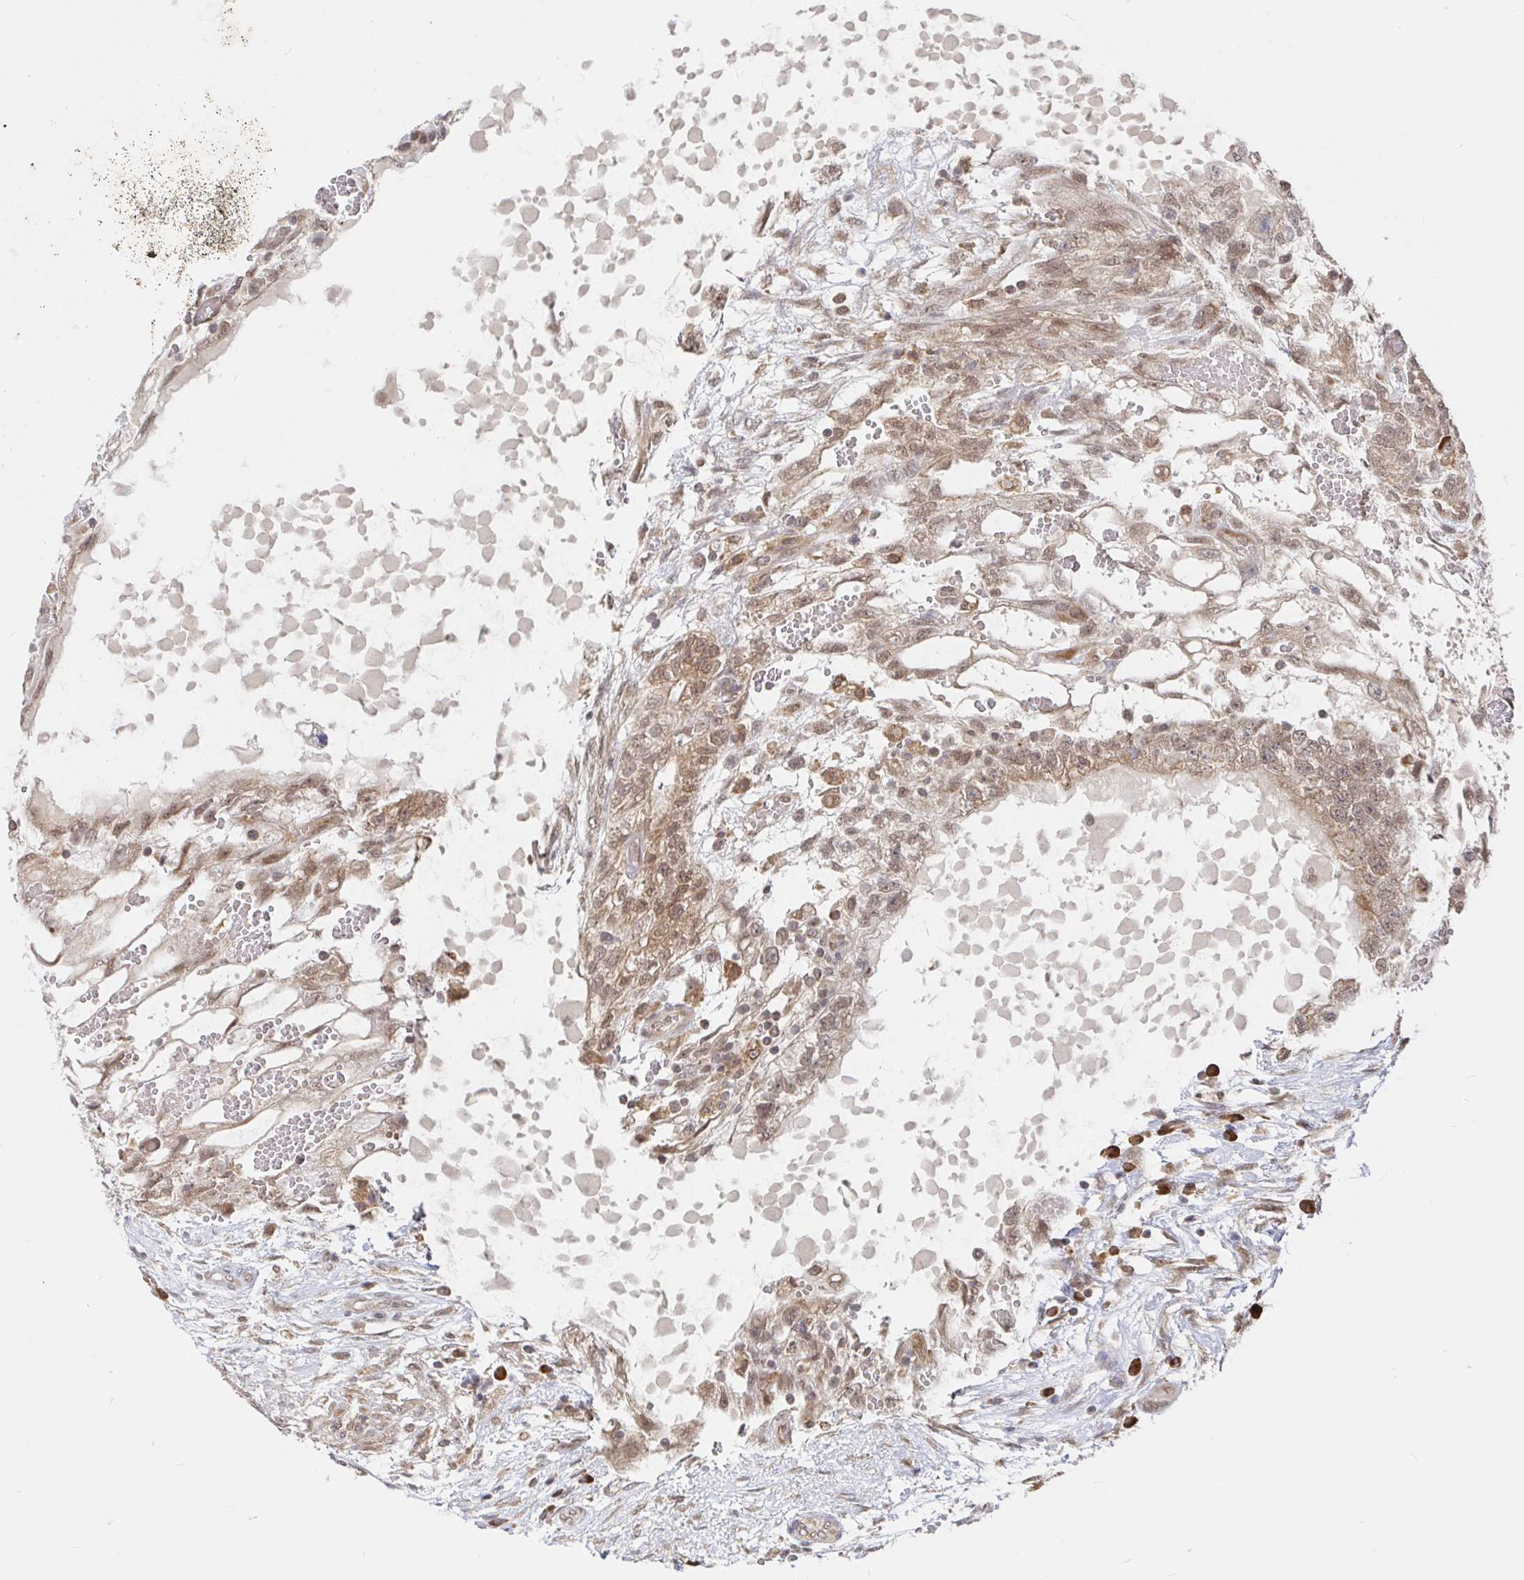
{"staining": {"intensity": "moderate", "quantity": ">75%", "location": "cytoplasmic/membranous"}, "tissue": "testis cancer", "cell_type": "Tumor cells", "image_type": "cancer", "snomed": [{"axis": "morphology", "description": "Normal tissue, NOS"}, {"axis": "morphology", "description": "Carcinoma, Embryonal, NOS"}, {"axis": "topography", "description": "Testis"}], "caption": "The immunohistochemical stain shows moderate cytoplasmic/membranous staining in tumor cells of testis cancer tissue.", "gene": "ALG1", "patient": {"sex": "male", "age": 32}}